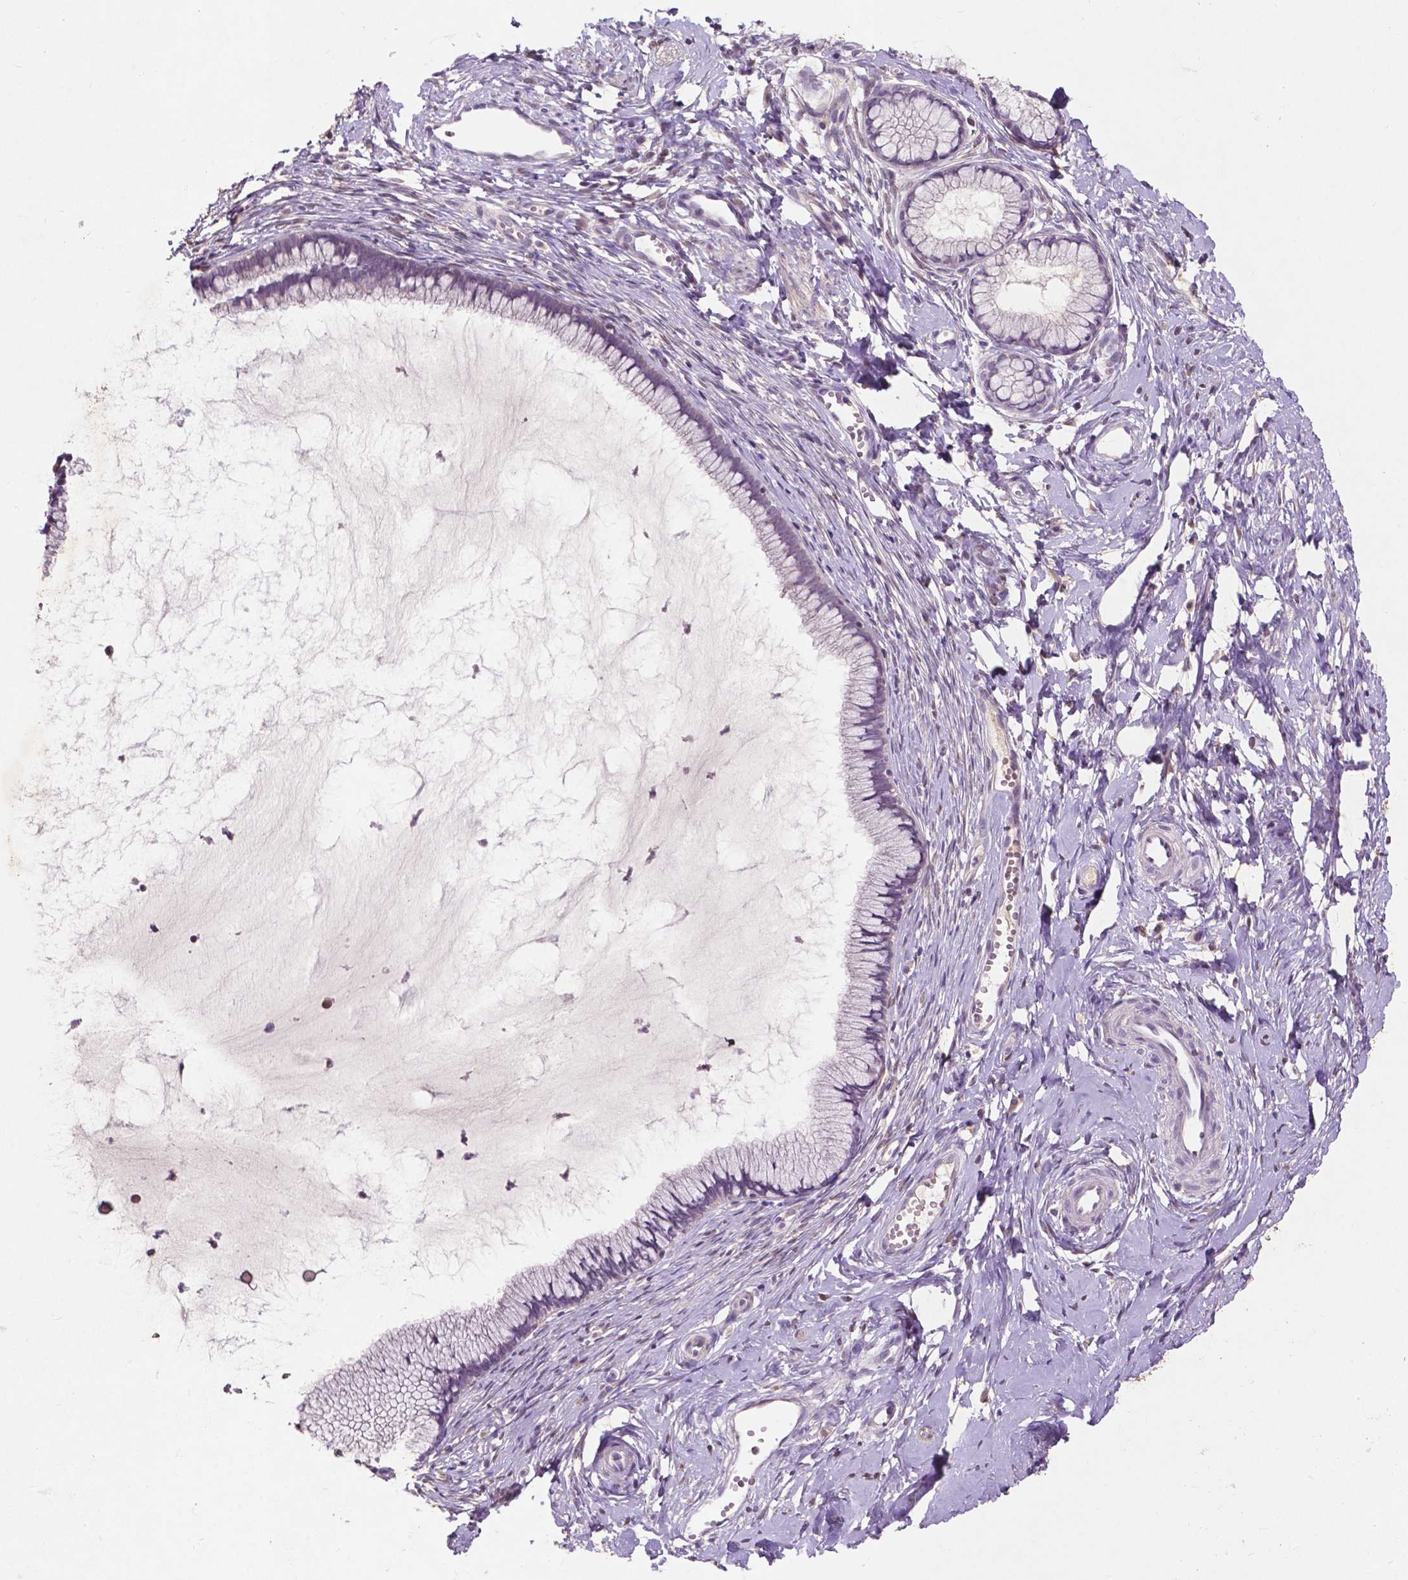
{"staining": {"intensity": "negative", "quantity": "none", "location": "none"}, "tissue": "cervix", "cell_type": "Glandular cells", "image_type": "normal", "snomed": [{"axis": "morphology", "description": "Normal tissue, NOS"}, {"axis": "topography", "description": "Cervix"}], "caption": "High power microscopy image of an immunohistochemistry photomicrograph of unremarkable cervix, revealing no significant expression in glandular cells.", "gene": "GPR37", "patient": {"sex": "female", "age": 40}}